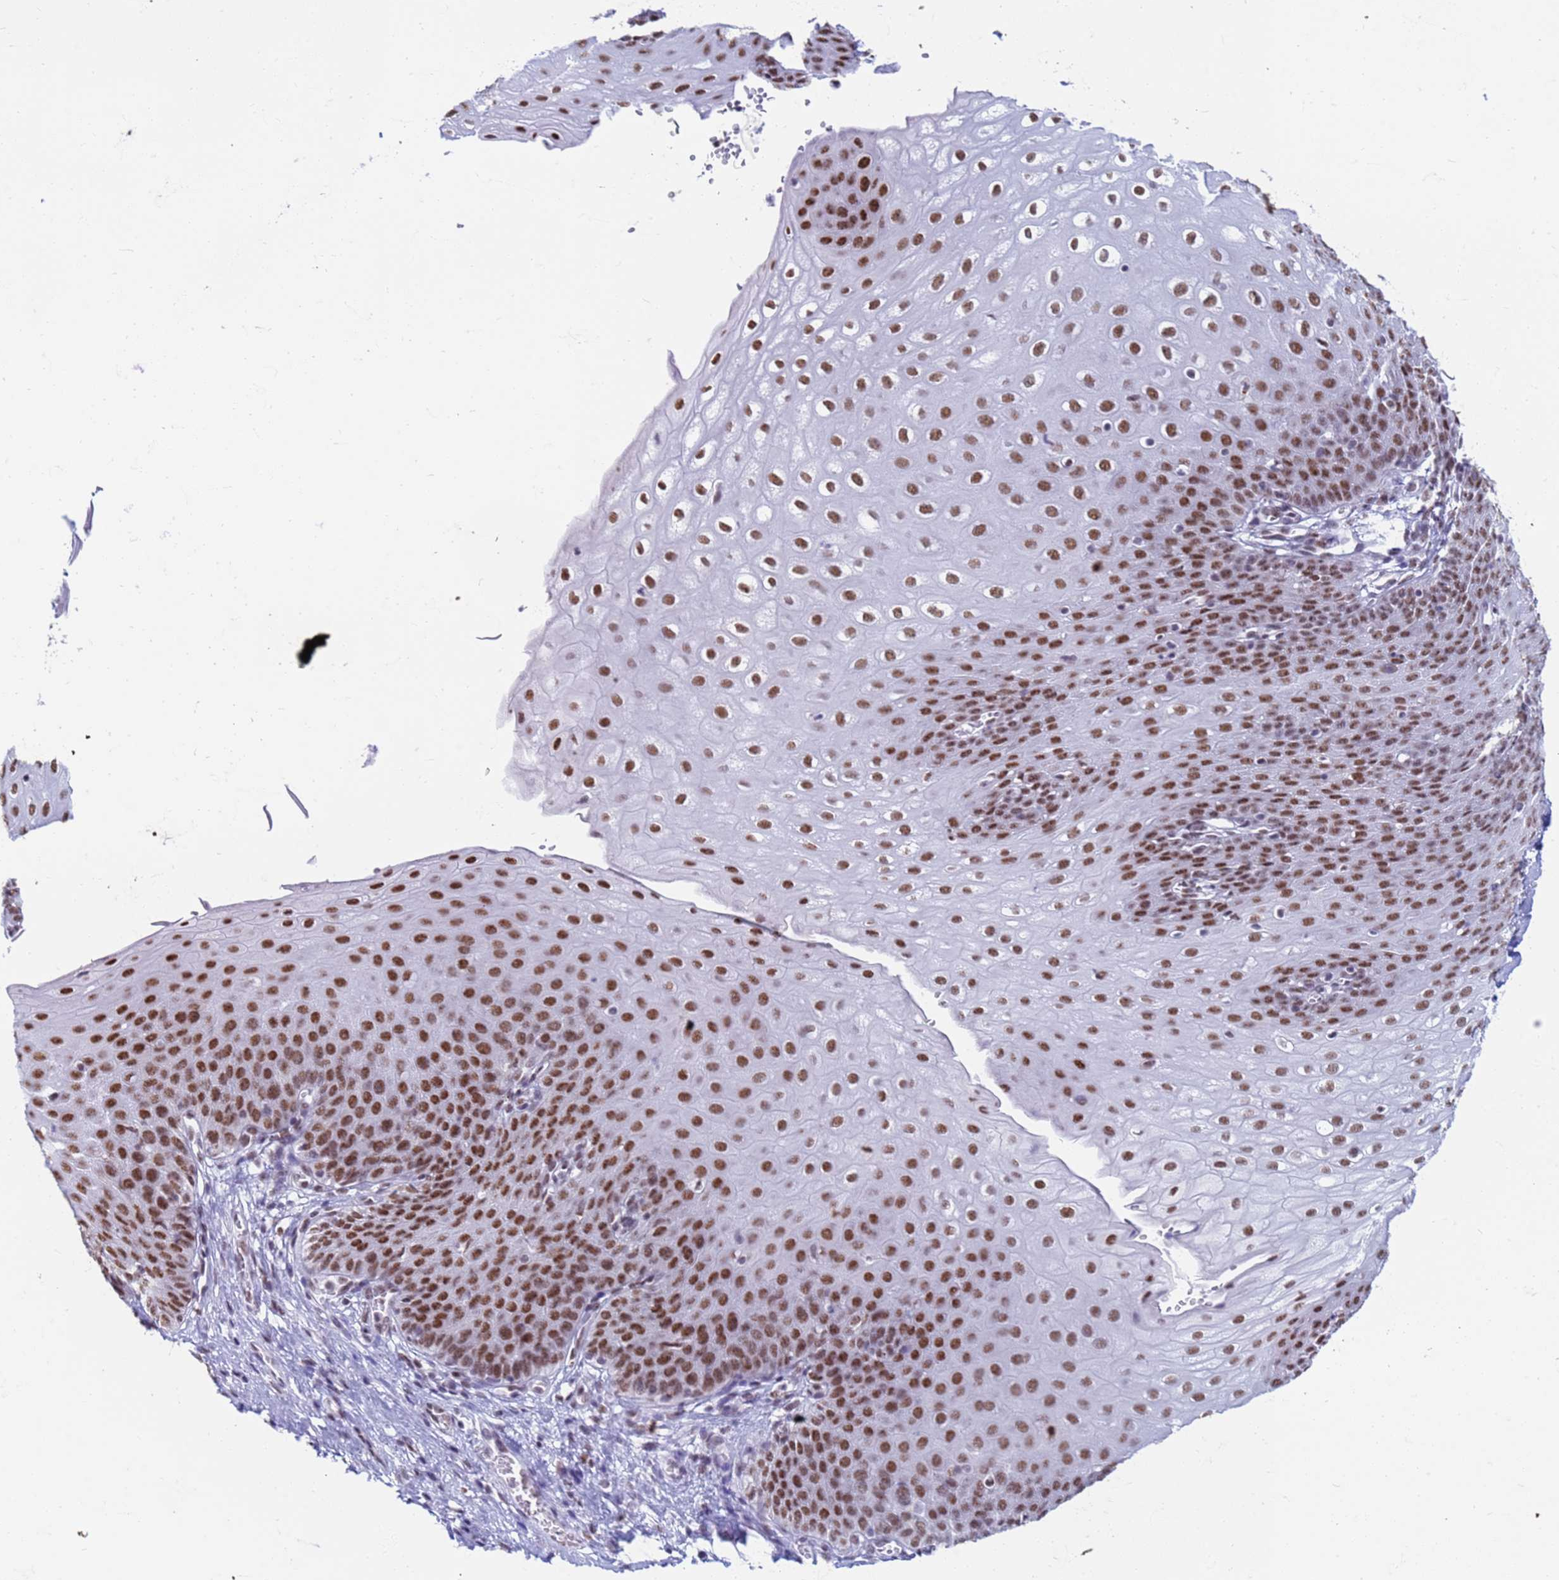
{"staining": {"intensity": "strong", "quantity": ">75%", "location": "nuclear"}, "tissue": "esophagus", "cell_type": "Squamous epithelial cells", "image_type": "normal", "snomed": [{"axis": "morphology", "description": "Normal tissue, NOS"}, {"axis": "topography", "description": "Esophagus"}], "caption": "High-power microscopy captured an immunohistochemistry (IHC) image of benign esophagus, revealing strong nuclear positivity in approximately >75% of squamous epithelial cells.", "gene": "FAM170B", "patient": {"sex": "male", "age": 71}}